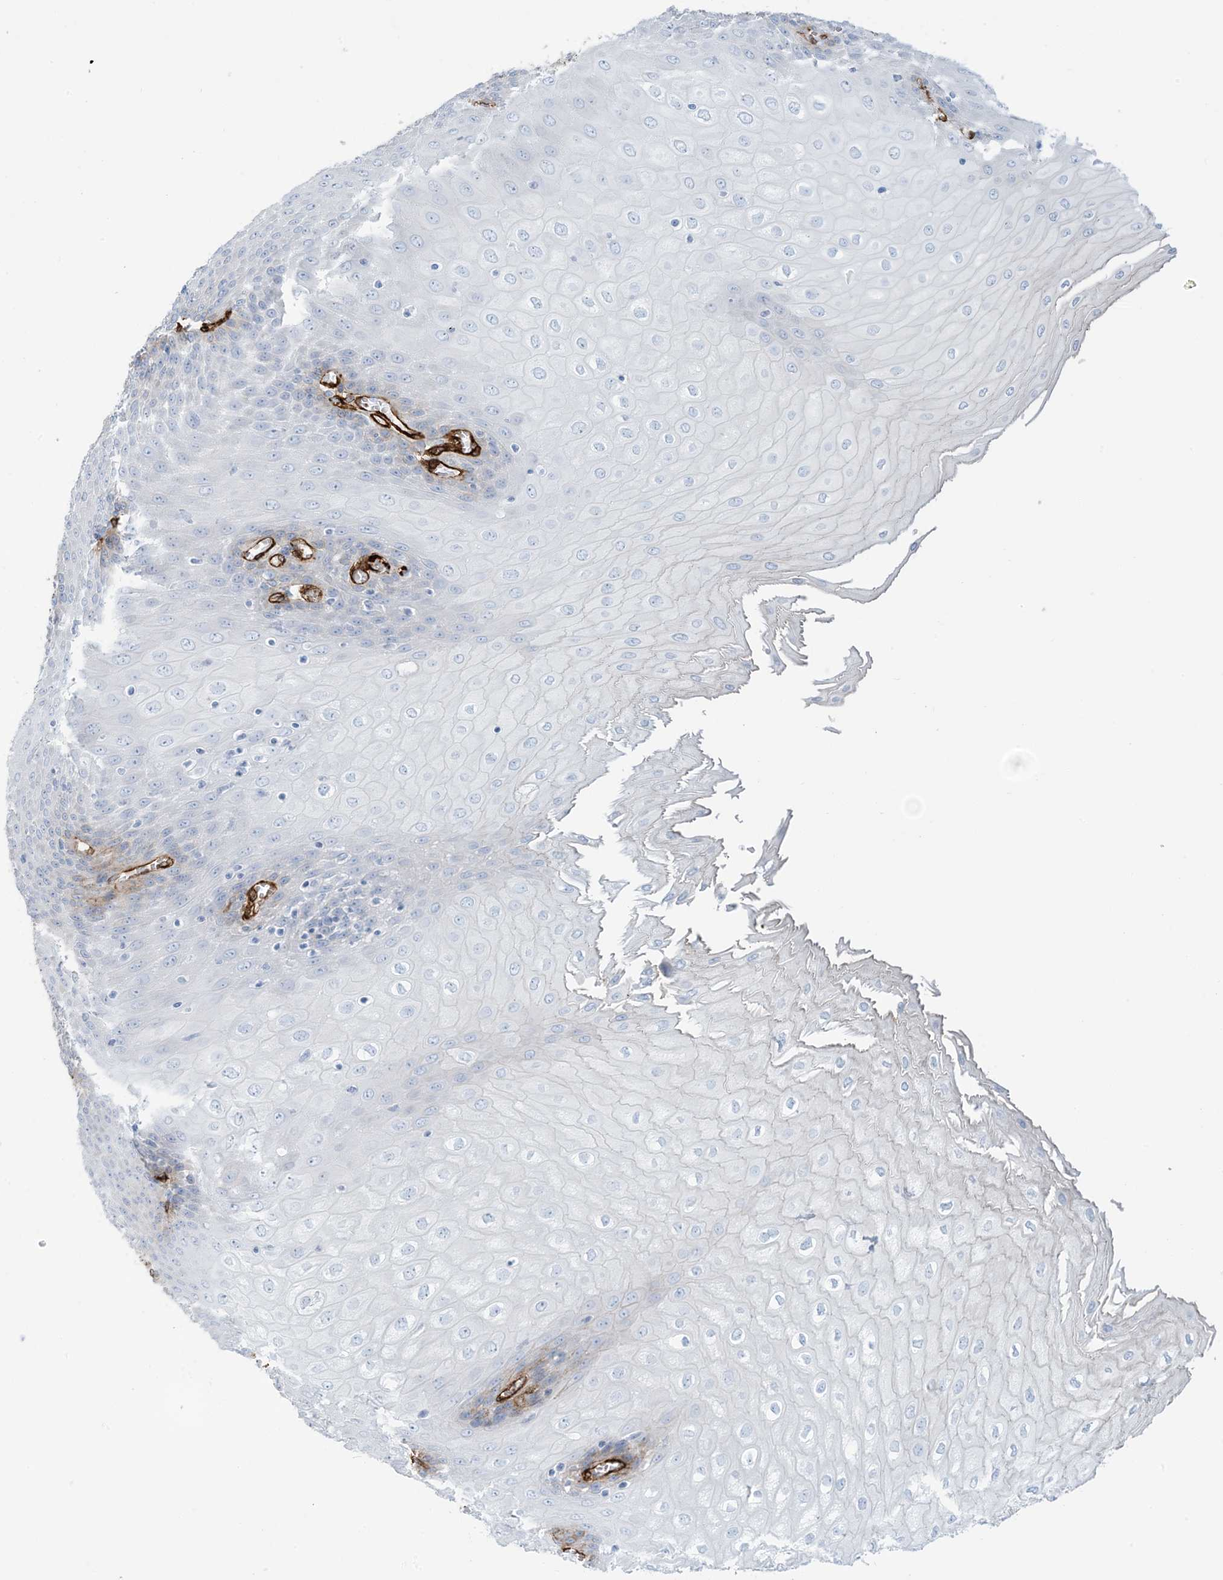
{"staining": {"intensity": "moderate", "quantity": "<25%", "location": "cytoplasmic/membranous"}, "tissue": "esophagus", "cell_type": "Squamous epithelial cells", "image_type": "normal", "snomed": [{"axis": "morphology", "description": "Normal tissue, NOS"}, {"axis": "topography", "description": "Esophagus"}], "caption": "Immunohistochemistry of unremarkable human esophagus reveals low levels of moderate cytoplasmic/membranous positivity in about <25% of squamous epithelial cells.", "gene": "EPS8L3", "patient": {"sex": "male", "age": 60}}